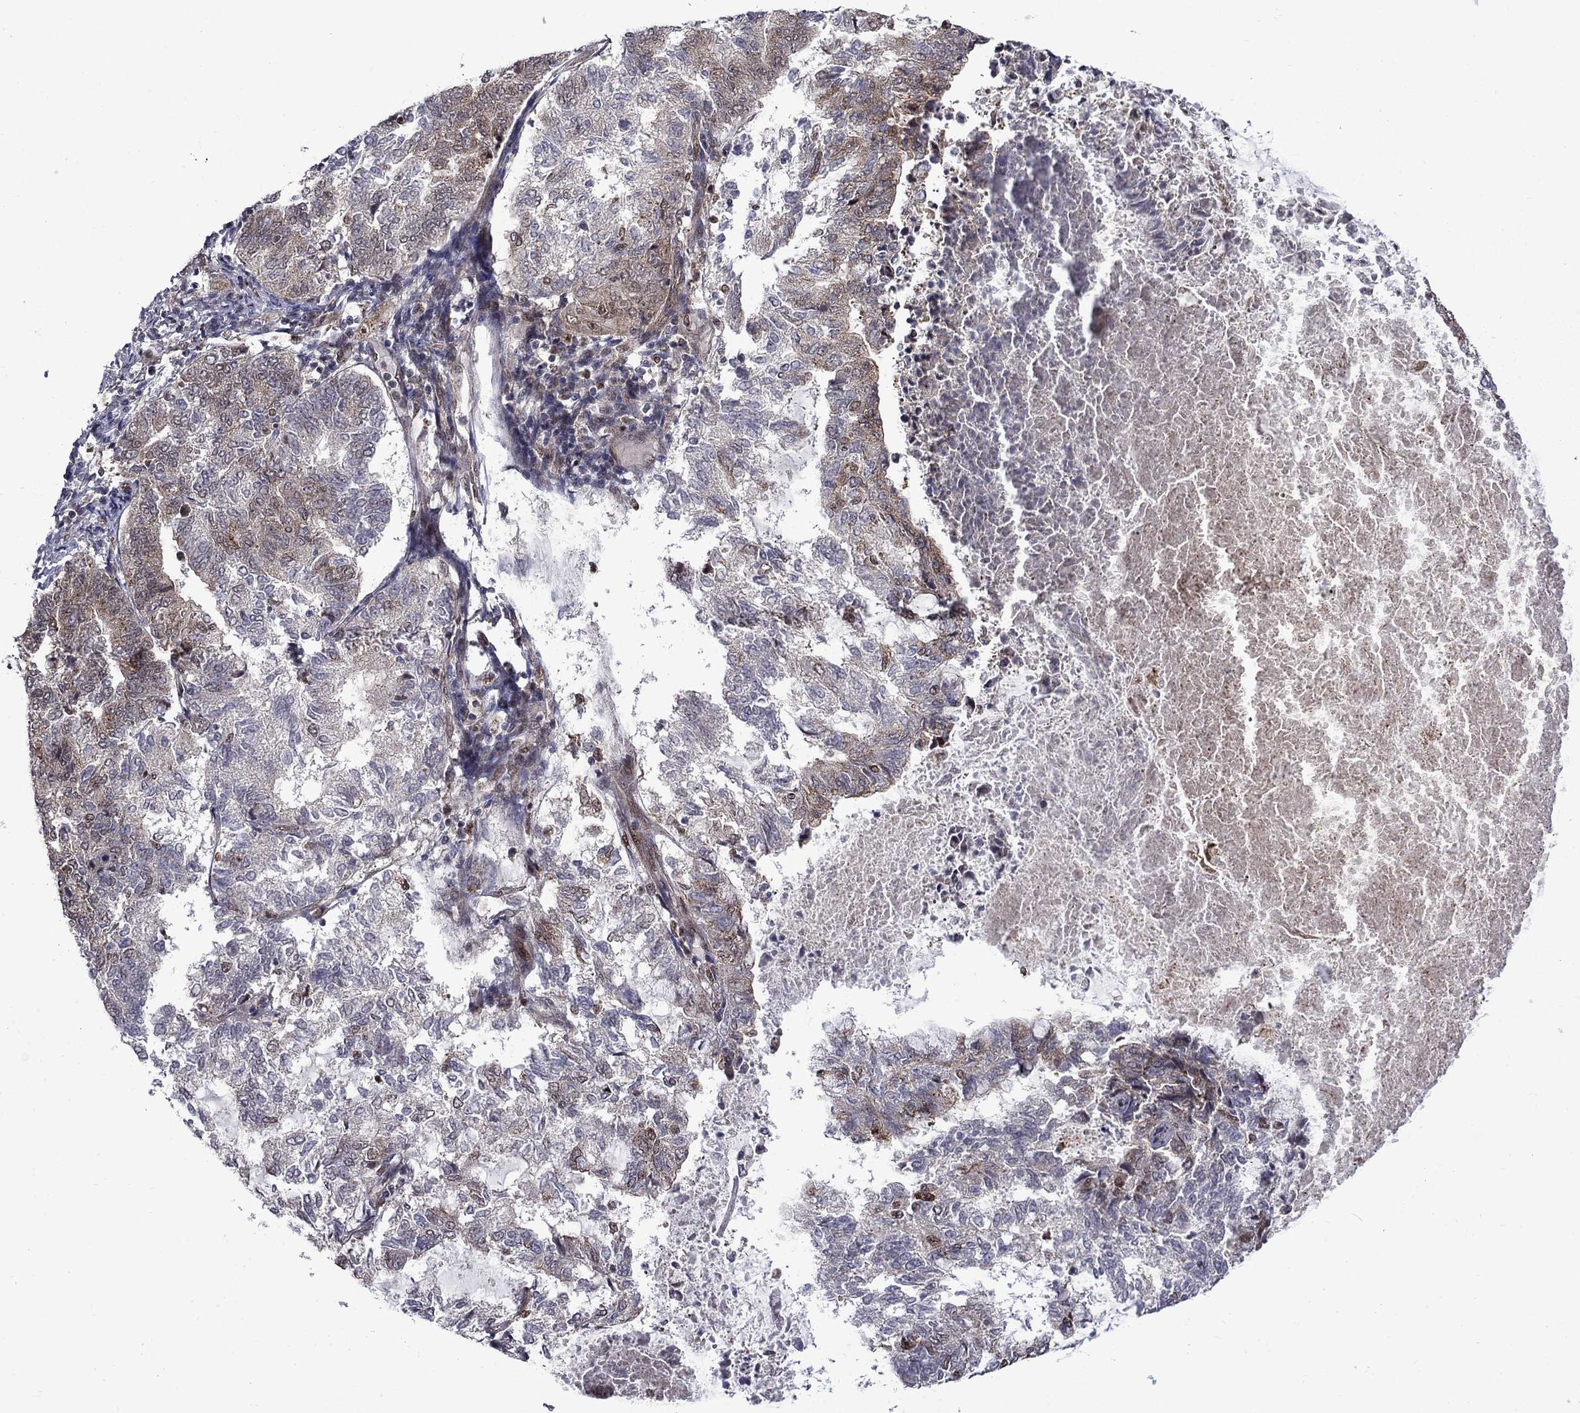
{"staining": {"intensity": "moderate", "quantity": "<25%", "location": "cytoplasmic/membranous"}, "tissue": "endometrial cancer", "cell_type": "Tumor cells", "image_type": "cancer", "snomed": [{"axis": "morphology", "description": "Adenocarcinoma, NOS"}, {"axis": "topography", "description": "Endometrium"}], "caption": "IHC (DAB (3,3'-diaminobenzidine)) staining of endometrial cancer demonstrates moderate cytoplasmic/membranous protein expression in approximately <25% of tumor cells. (DAB (3,3'-diaminobenzidine) = brown stain, brightfield microscopy at high magnification).", "gene": "KPNA3", "patient": {"sex": "female", "age": 65}}